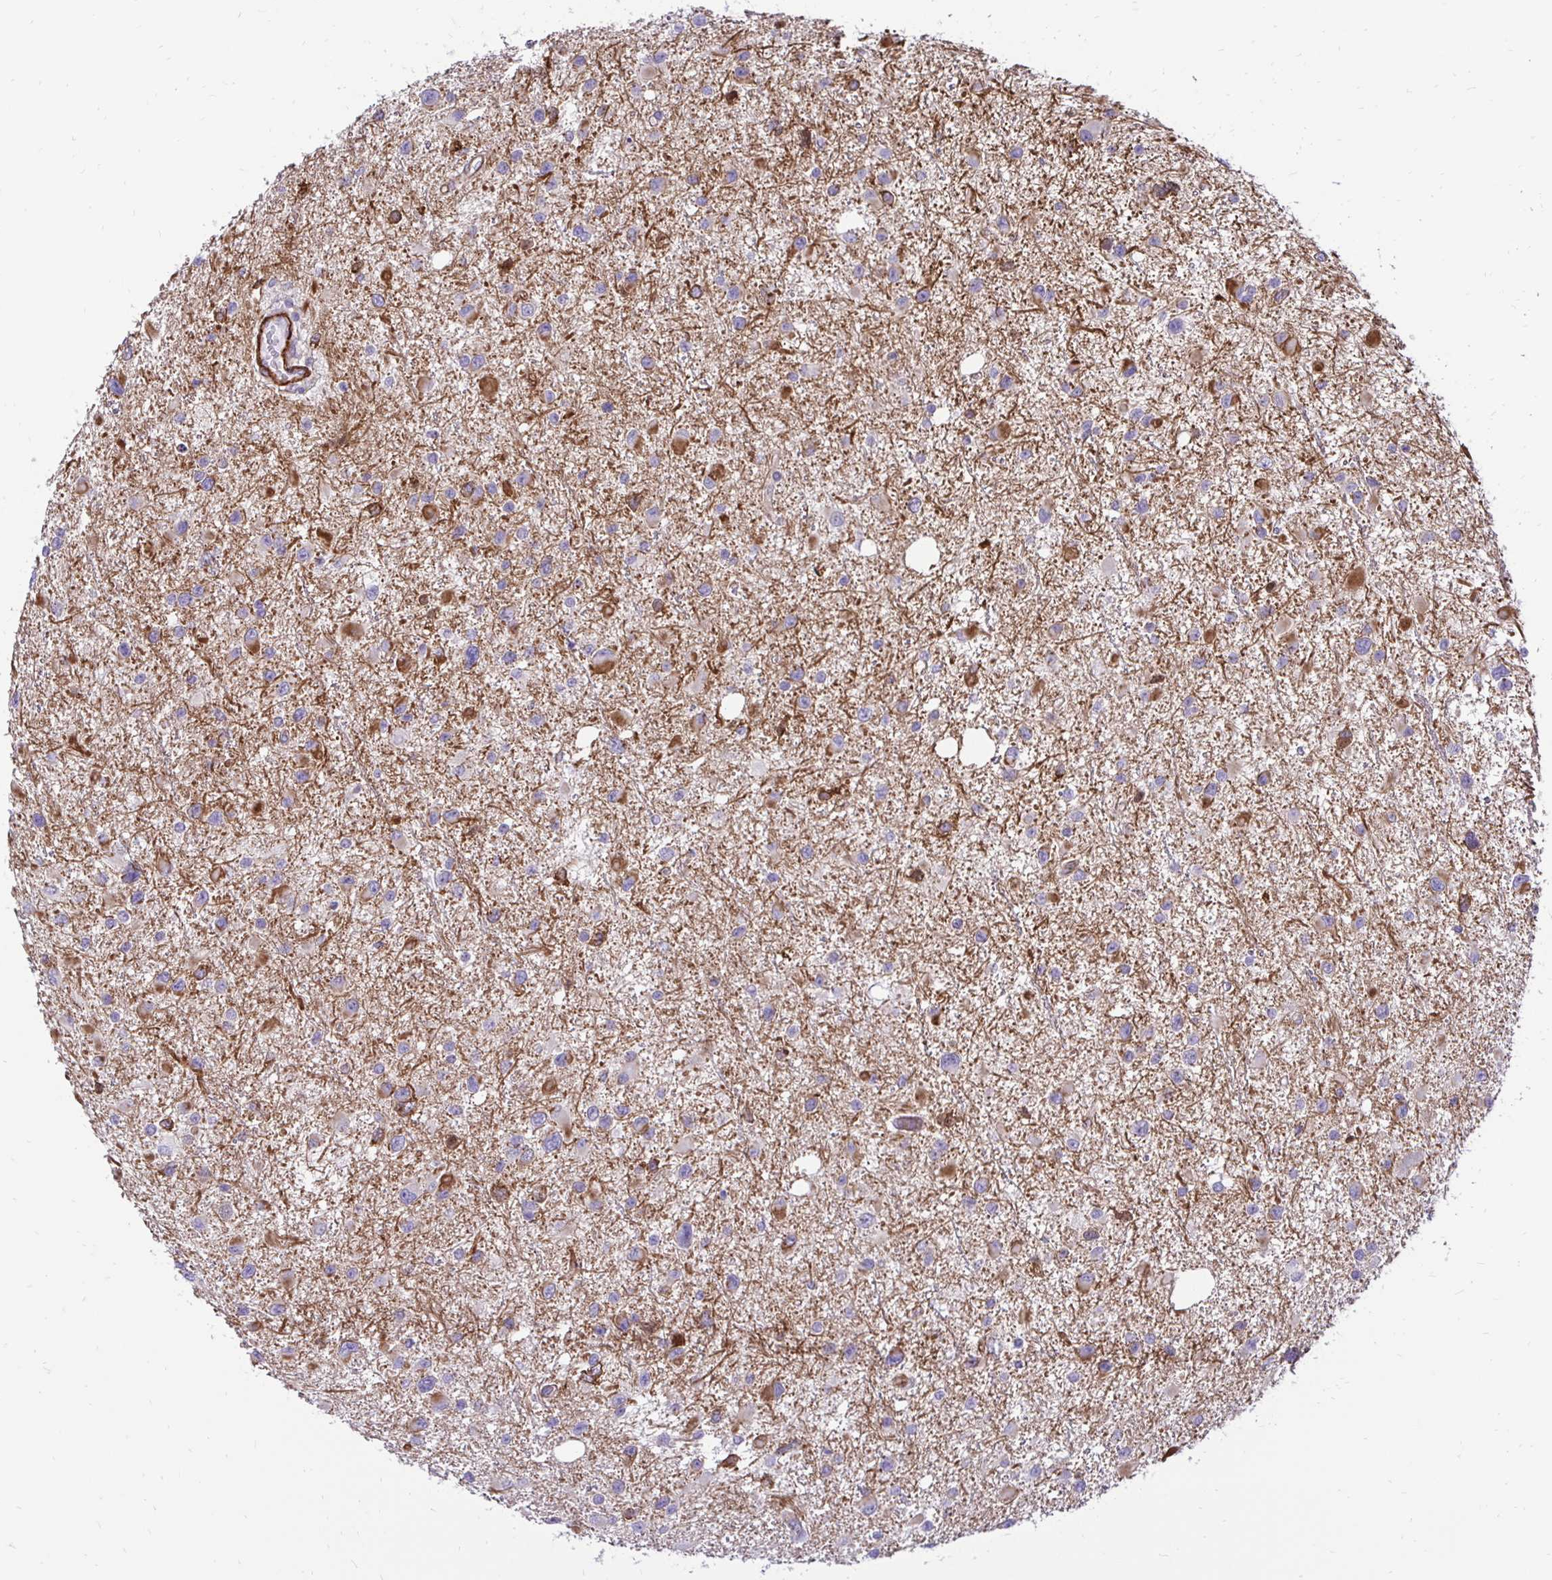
{"staining": {"intensity": "negative", "quantity": "none", "location": "none"}, "tissue": "glioma", "cell_type": "Tumor cells", "image_type": "cancer", "snomed": [{"axis": "morphology", "description": "Glioma, malignant, Low grade"}, {"axis": "topography", "description": "Brain"}], "caption": "Immunohistochemical staining of glioma exhibits no significant staining in tumor cells.", "gene": "CTPS1", "patient": {"sex": "female", "age": 32}}